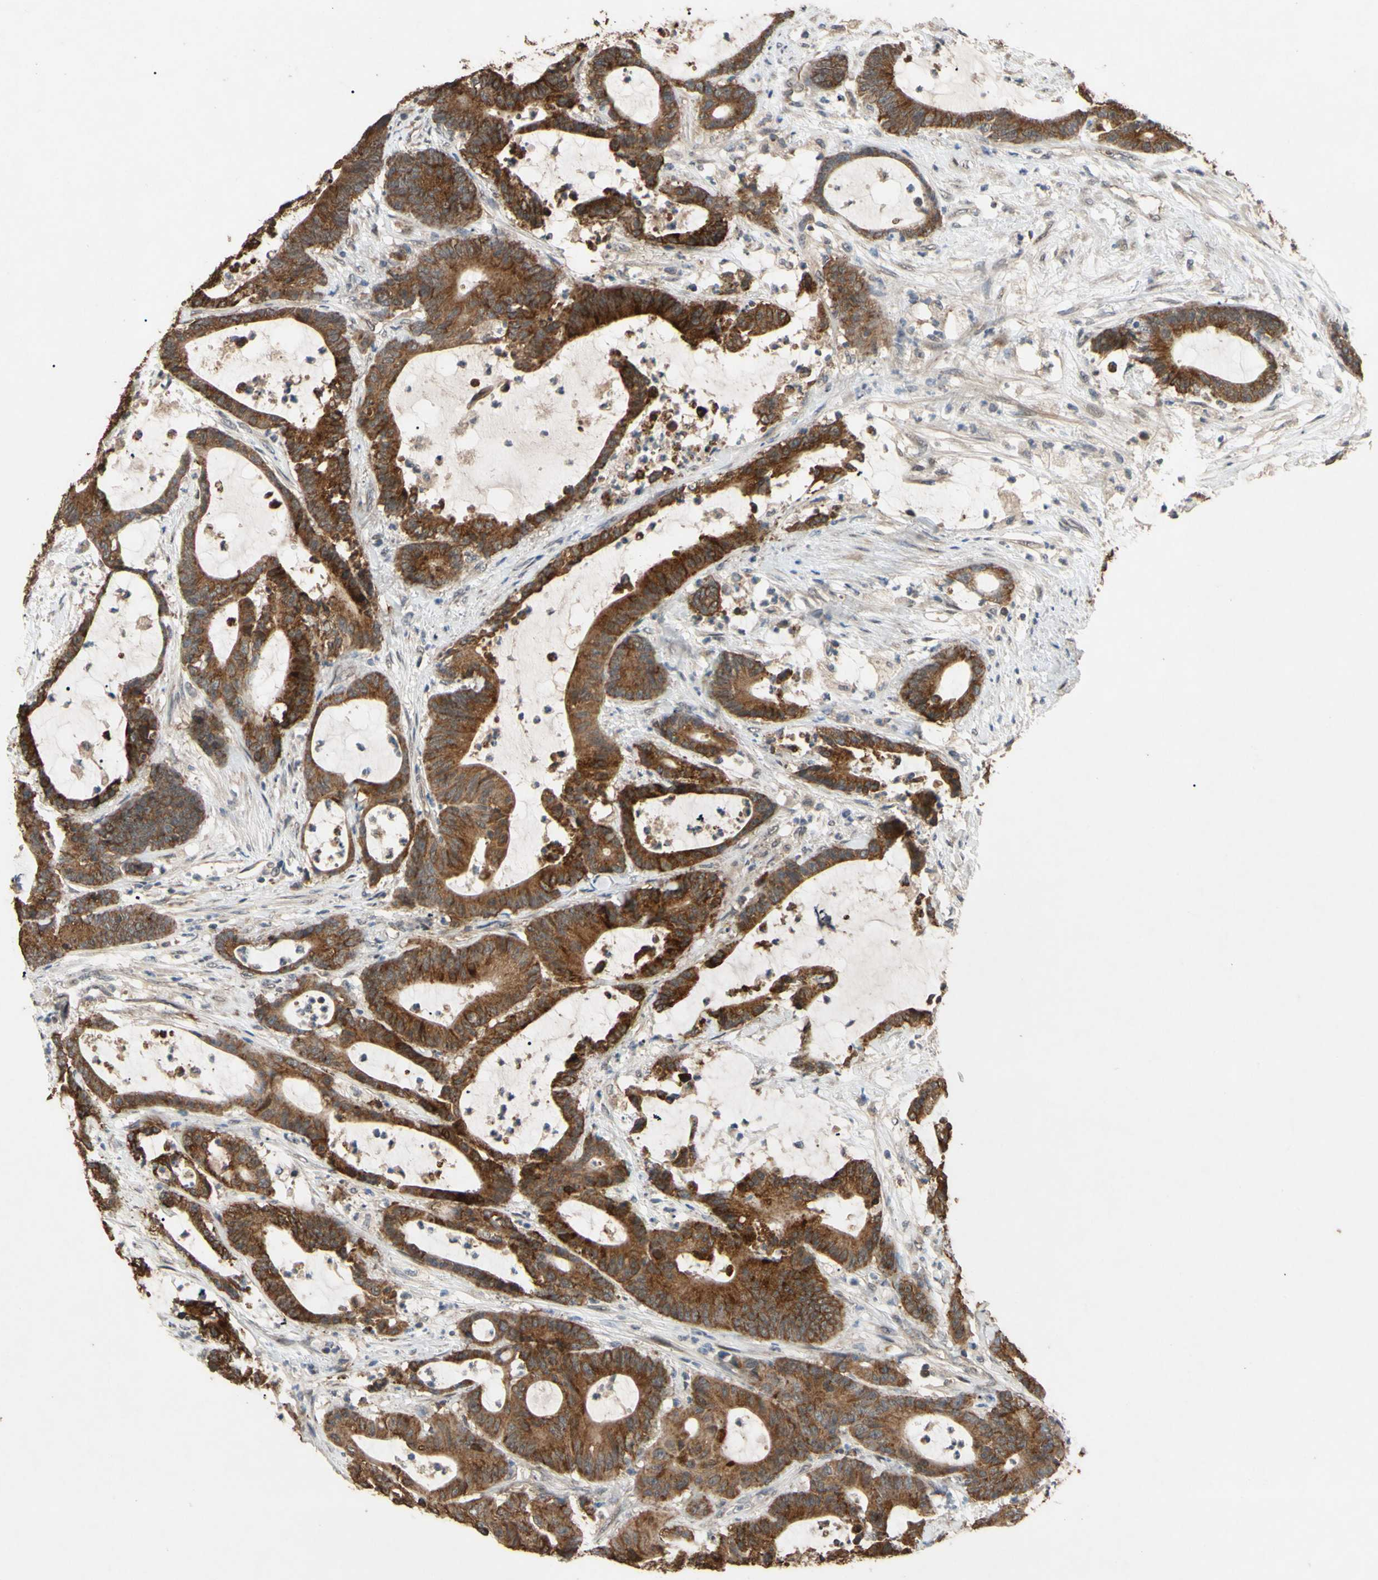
{"staining": {"intensity": "strong", "quantity": ">75%", "location": "cytoplasmic/membranous"}, "tissue": "colorectal cancer", "cell_type": "Tumor cells", "image_type": "cancer", "snomed": [{"axis": "morphology", "description": "Adenocarcinoma, NOS"}, {"axis": "topography", "description": "Colon"}], "caption": "Tumor cells demonstrate strong cytoplasmic/membranous expression in about >75% of cells in adenocarcinoma (colorectal).", "gene": "CD164", "patient": {"sex": "female", "age": 84}}